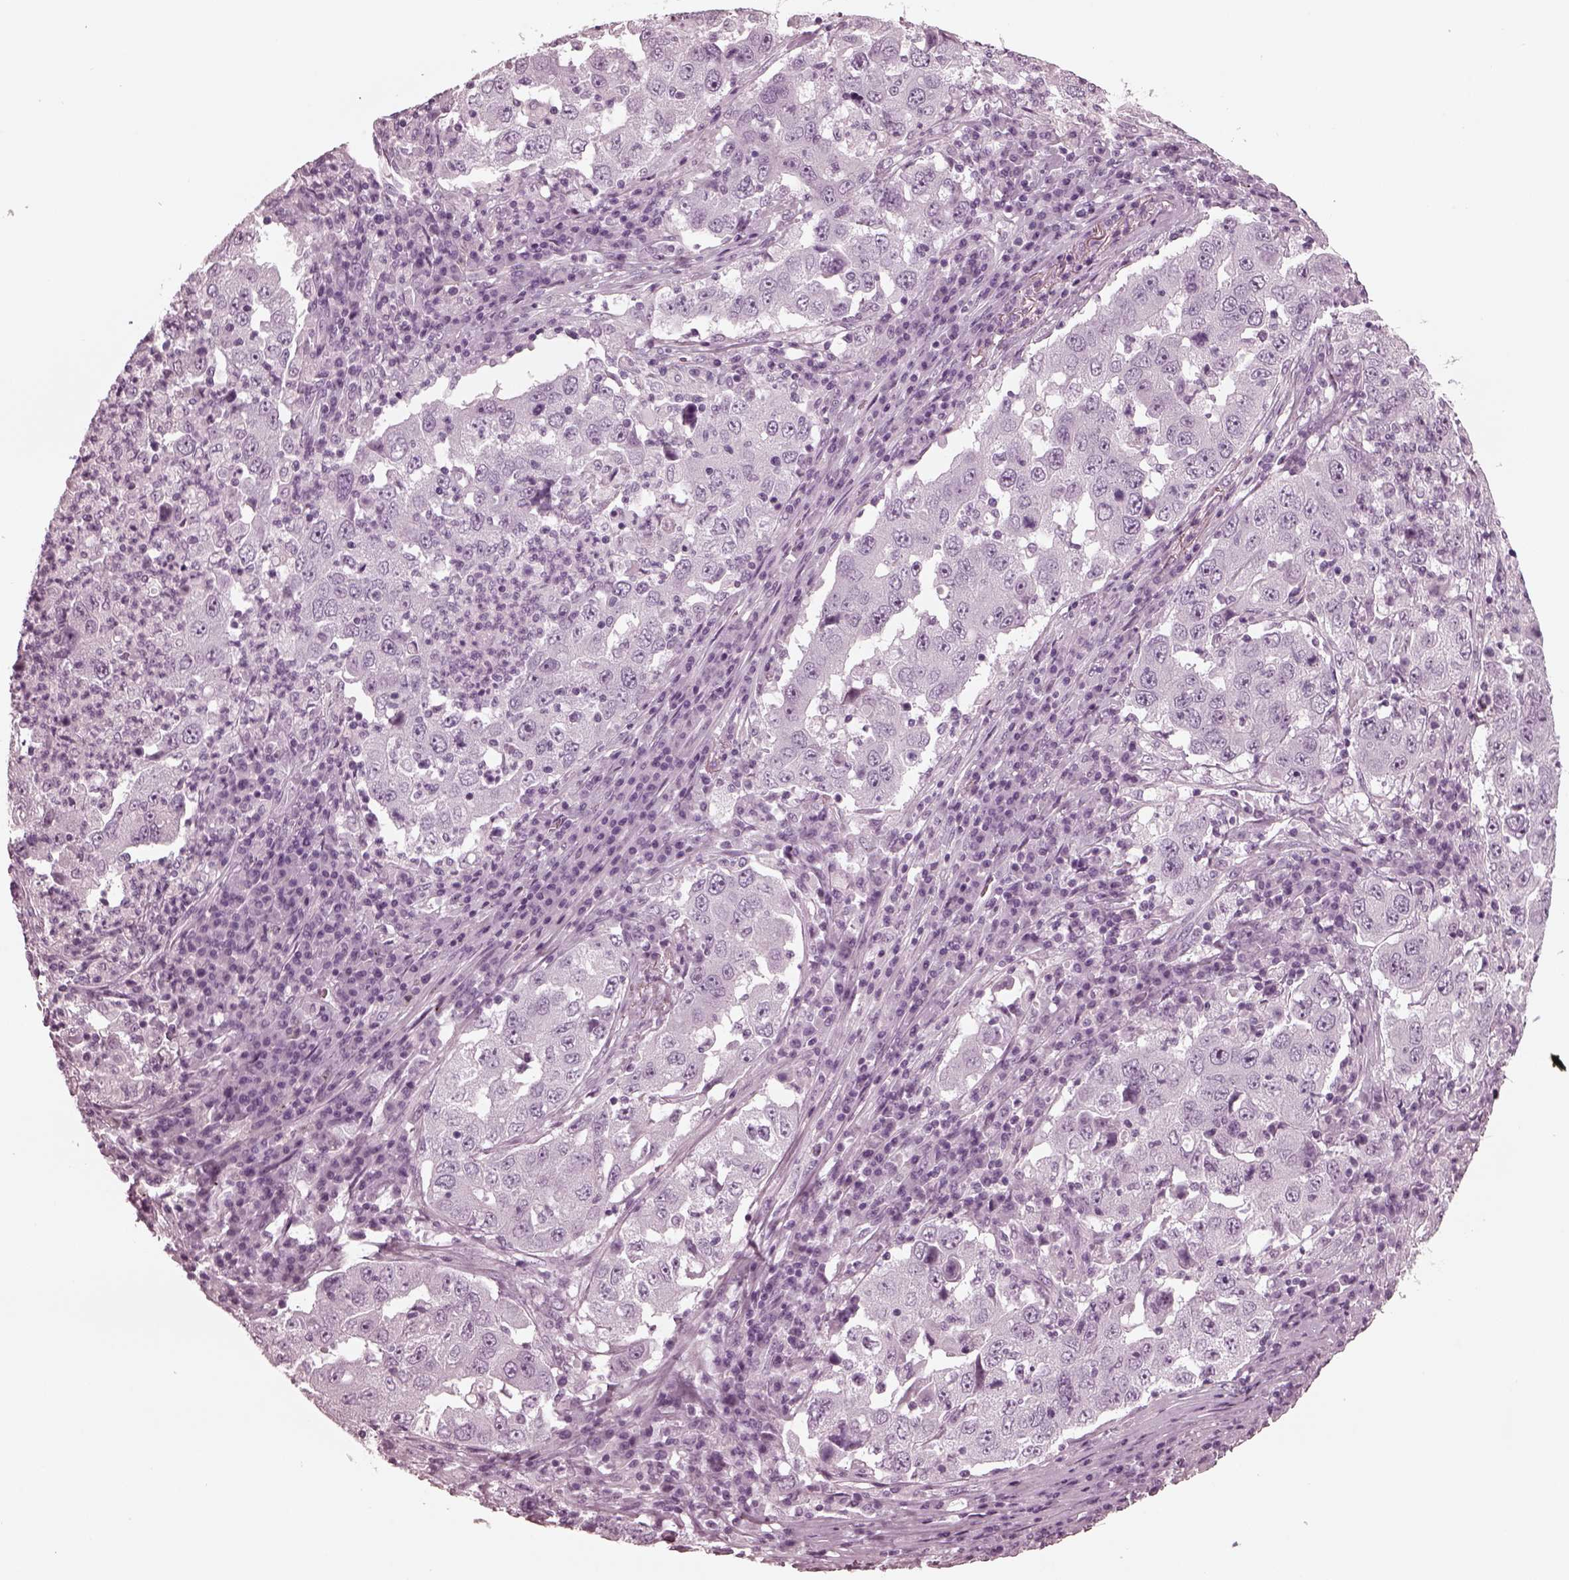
{"staining": {"intensity": "negative", "quantity": "none", "location": "none"}, "tissue": "lung cancer", "cell_type": "Tumor cells", "image_type": "cancer", "snomed": [{"axis": "morphology", "description": "Adenocarcinoma, NOS"}, {"axis": "topography", "description": "Lung"}], "caption": "High magnification brightfield microscopy of adenocarcinoma (lung) stained with DAB (brown) and counterstained with hematoxylin (blue): tumor cells show no significant staining. Brightfield microscopy of immunohistochemistry stained with DAB (brown) and hematoxylin (blue), captured at high magnification.", "gene": "GRM6", "patient": {"sex": "male", "age": 73}}